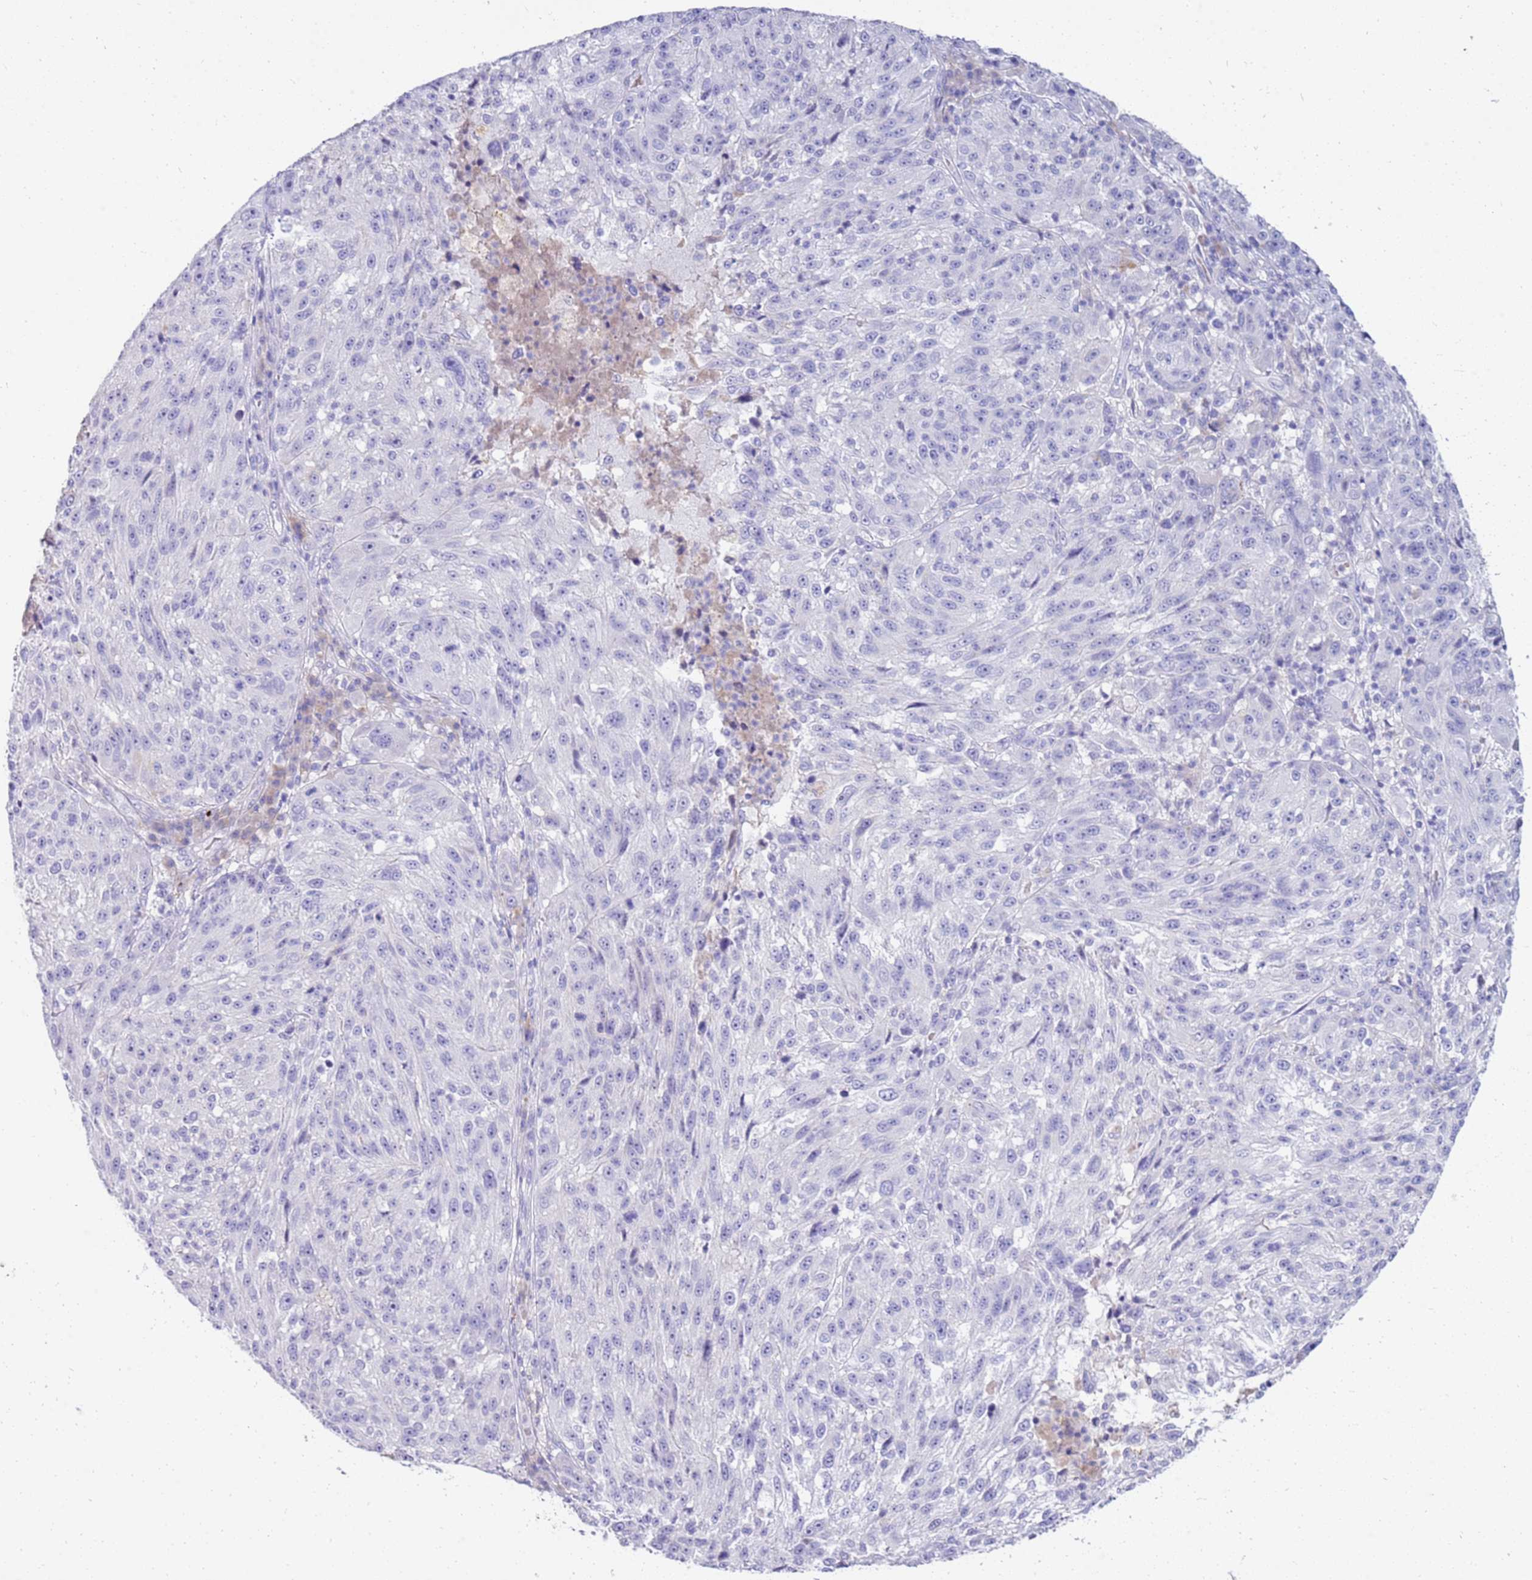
{"staining": {"intensity": "negative", "quantity": "none", "location": "none"}, "tissue": "melanoma", "cell_type": "Tumor cells", "image_type": "cancer", "snomed": [{"axis": "morphology", "description": "Malignant melanoma, NOS"}, {"axis": "topography", "description": "Skin"}], "caption": "DAB immunohistochemical staining of melanoma reveals no significant staining in tumor cells.", "gene": "EVPLL", "patient": {"sex": "male", "age": 53}}